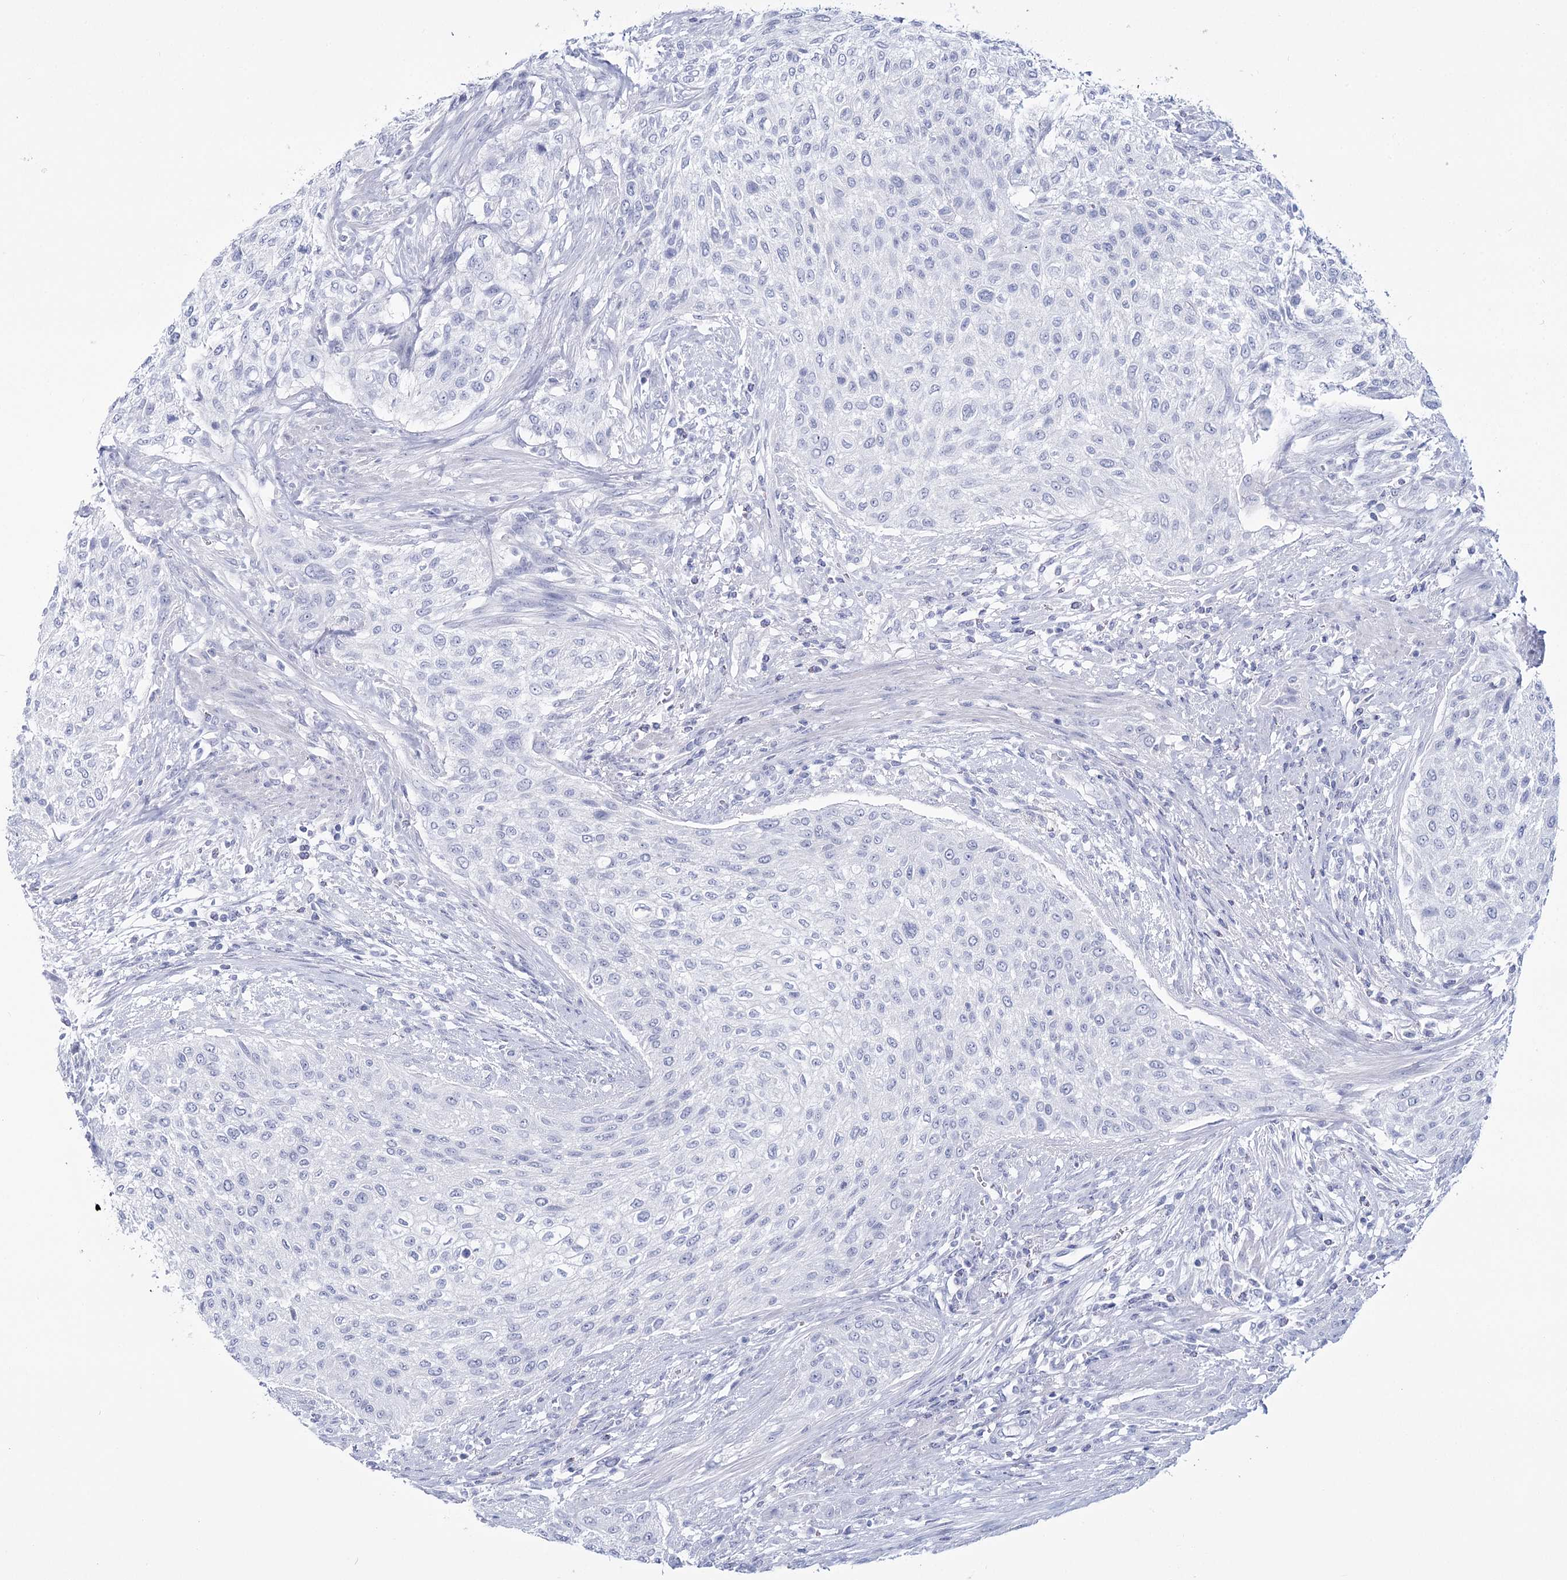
{"staining": {"intensity": "negative", "quantity": "none", "location": "none"}, "tissue": "urothelial cancer", "cell_type": "Tumor cells", "image_type": "cancer", "snomed": [{"axis": "morphology", "description": "Urothelial carcinoma, High grade"}, {"axis": "topography", "description": "Urinary bladder"}], "caption": "The image demonstrates no significant positivity in tumor cells of urothelial cancer.", "gene": "RNF186", "patient": {"sex": "male", "age": 35}}